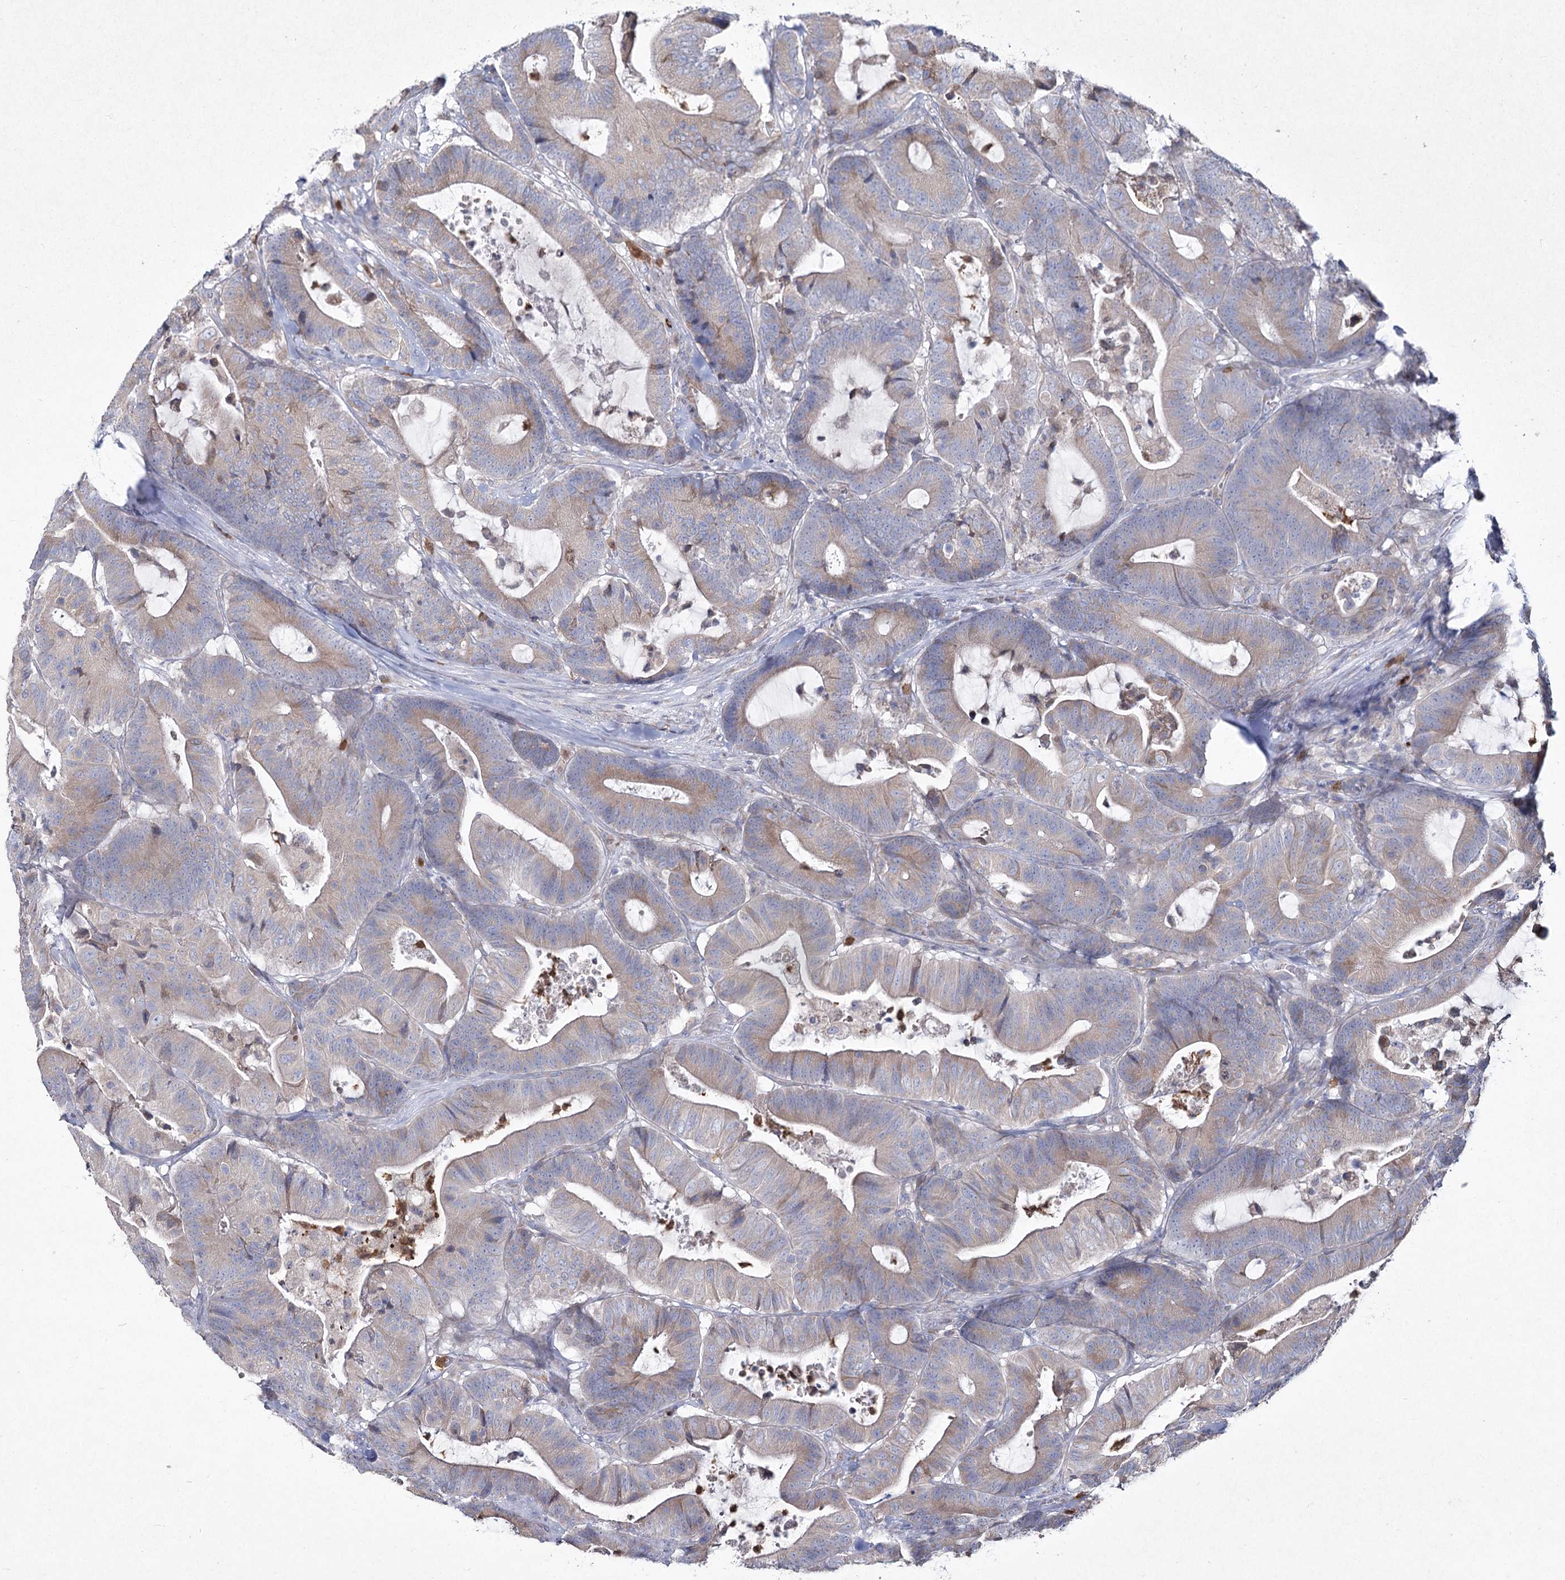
{"staining": {"intensity": "weak", "quantity": "25%-75%", "location": "cytoplasmic/membranous"}, "tissue": "colorectal cancer", "cell_type": "Tumor cells", "image_type": "cancer", "snomed": [{"axis": "morphology", "description": "Adenocarcinoma, NOS"}, {"axis": "topography", "description": "Colon"}], "caption": "Tumor cells display low levels of weak cytoplasmic/membranous staining in about 25%-75% of cells in colorectal adenocarcinoma. The protein is stained brown, and the nuclei are stained in blue (DAB IHC with brightfield microscopy, high magnification).", "gene": "NIPAL4", "patient": {"sex": "female", "age": 84}}